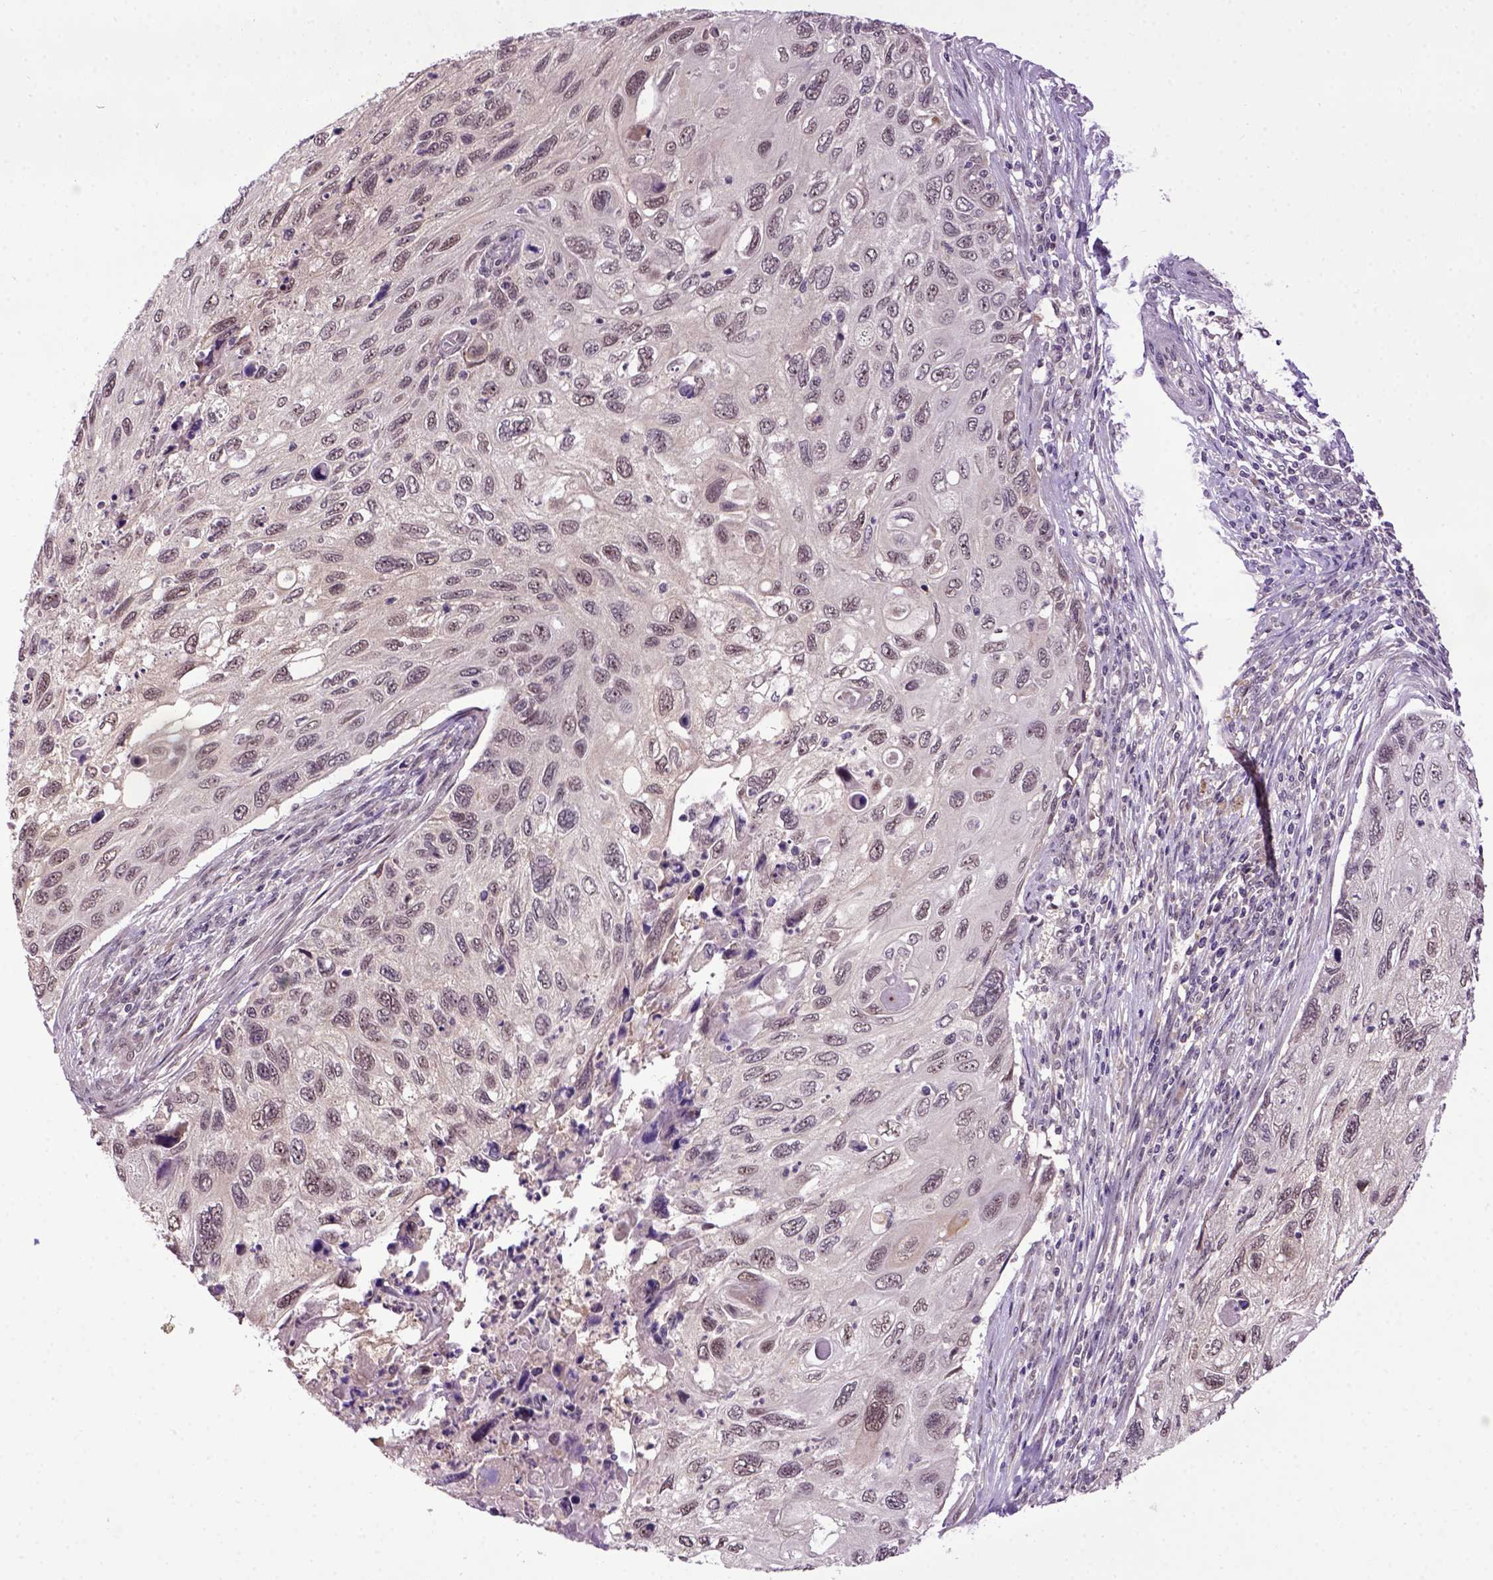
{"staining": {"intensity": "negative", "quantity": "none", "location": "none"}, "tissue": "cervical cancer", "cell_type": "Tumor cells", "image_type": "cancer", "snomed": [{"axis": "morphology", "description": "Squamous cell carcinoma, NOS"}, {"axis": "topography", "description": "Cervix"}], "caption": "DAB (3,3'-diaminobenzidine) immunohistochemical staining of cervical cancer (squamous cell carcinoma) exhibits no significant staining in tumor cells.", "gene": "RAB43", "patient": {"sex": "female", "age": 70}}